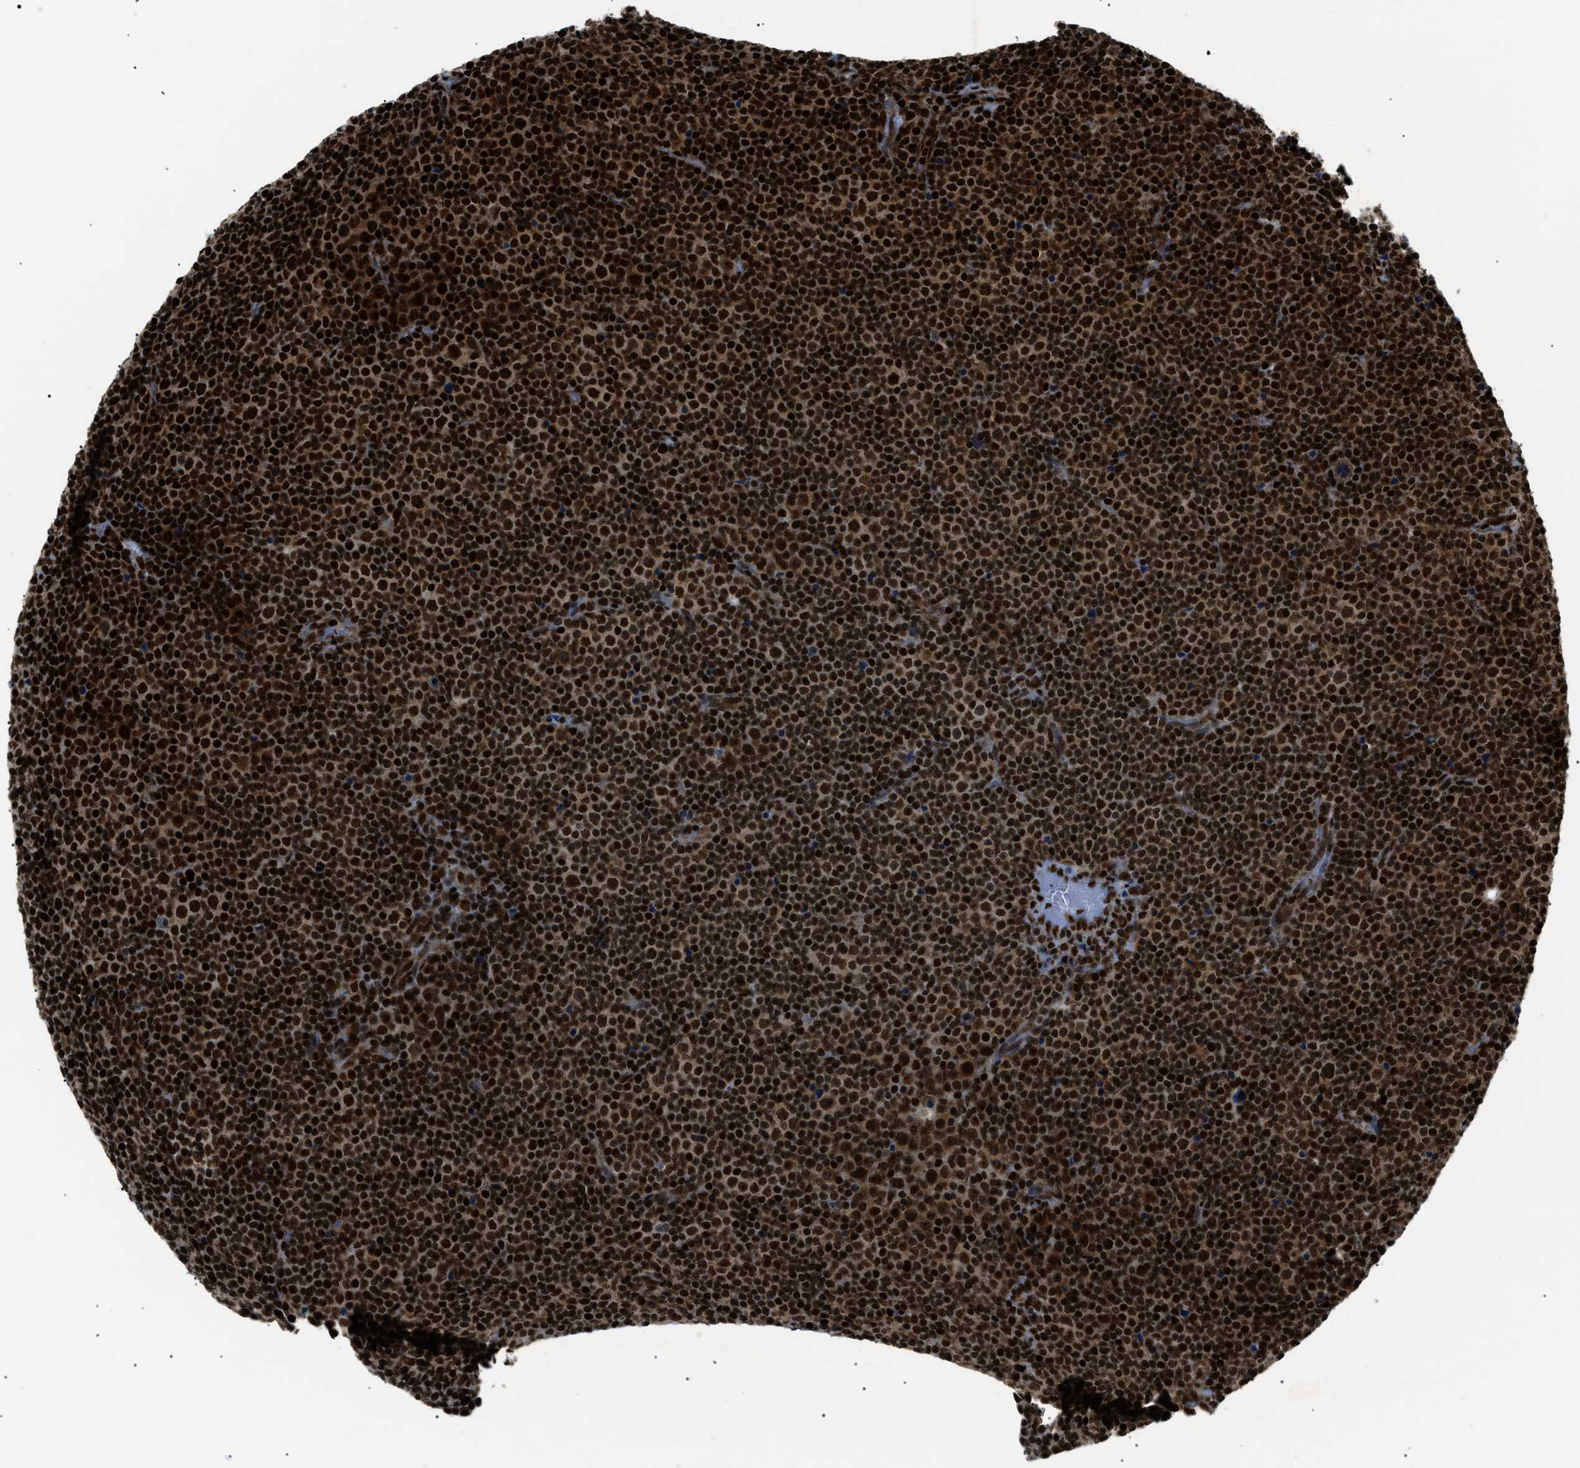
{"staining": {"intensity": "strong", "quantity": ">75%", "location": "nuclear"}, "tissue": "lymphoma", "cell_type": "Tumor cells", "image_type": "cancer", "snomed": [{"axis": "morphology", "description": "Malignant lymphoma, non-Hodgkin's type, Low grade"}, {"axis": "topography", "description": "Lymph node"}], "caption": "The photomicrograph exhibits immunohistochemical staining of lymphoma. There is strong nuclear expression is seen in approximately >75% of tumor cells.", "gene": "HNRNPK", "patient": {"sex": "female", "age": 67}}